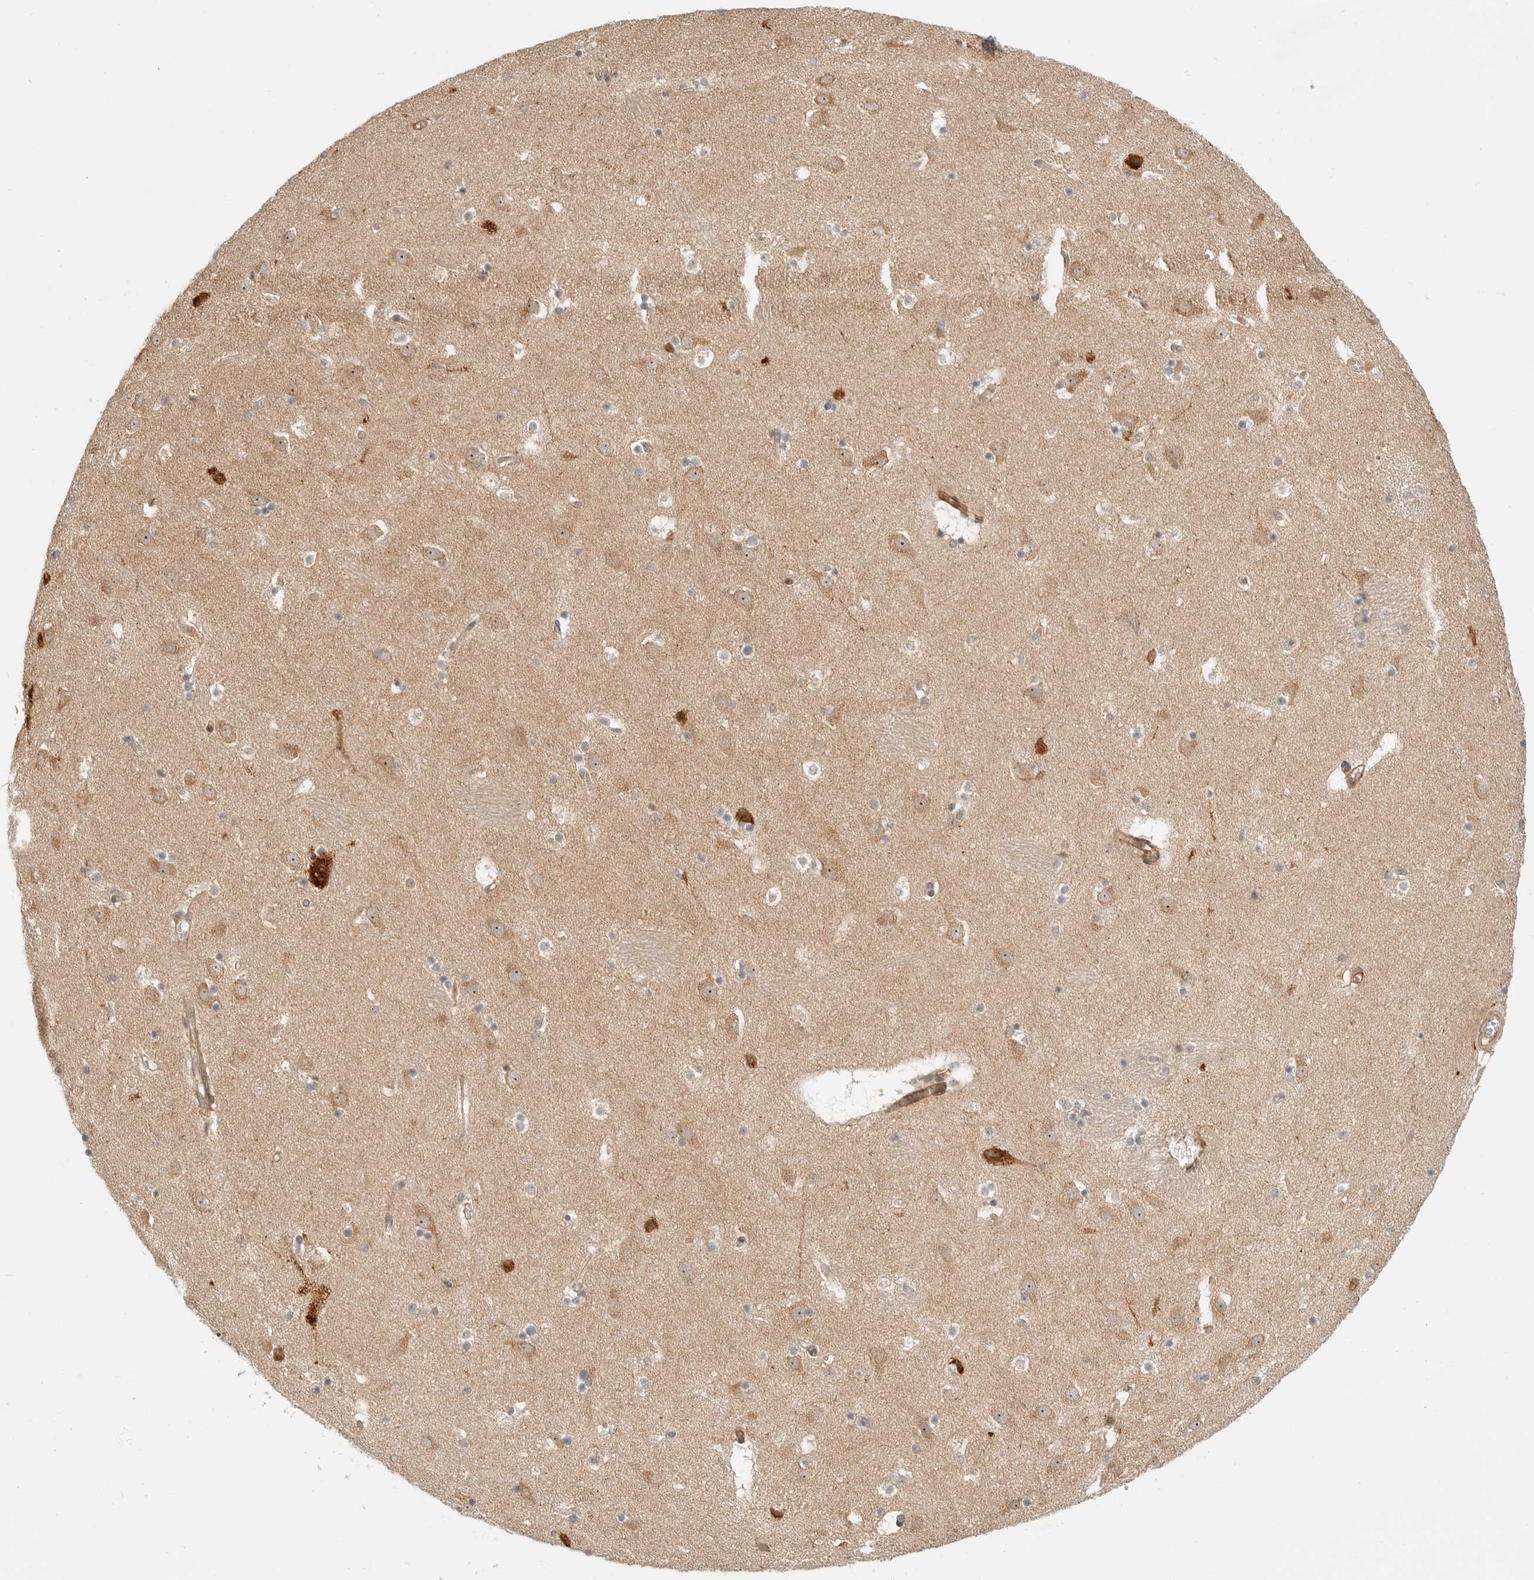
{"staining": {"intensity": "negative", "quantity": "none", "location": "none"}, "tissue": "caudate", "cell_type": "Glial cells", "image_type": "normal", "snomed": [{"axis": "morphology", "description": "Normal tissue, NOS"}, {"axis": "topography", "description": "Lateral ventricle wall"}], "caption": "A micrograph of caudate stained for a protein shows no brown staining in glial cells.", "gene": "DSCC1", "patient": {"sex": "male", "age": 45}}